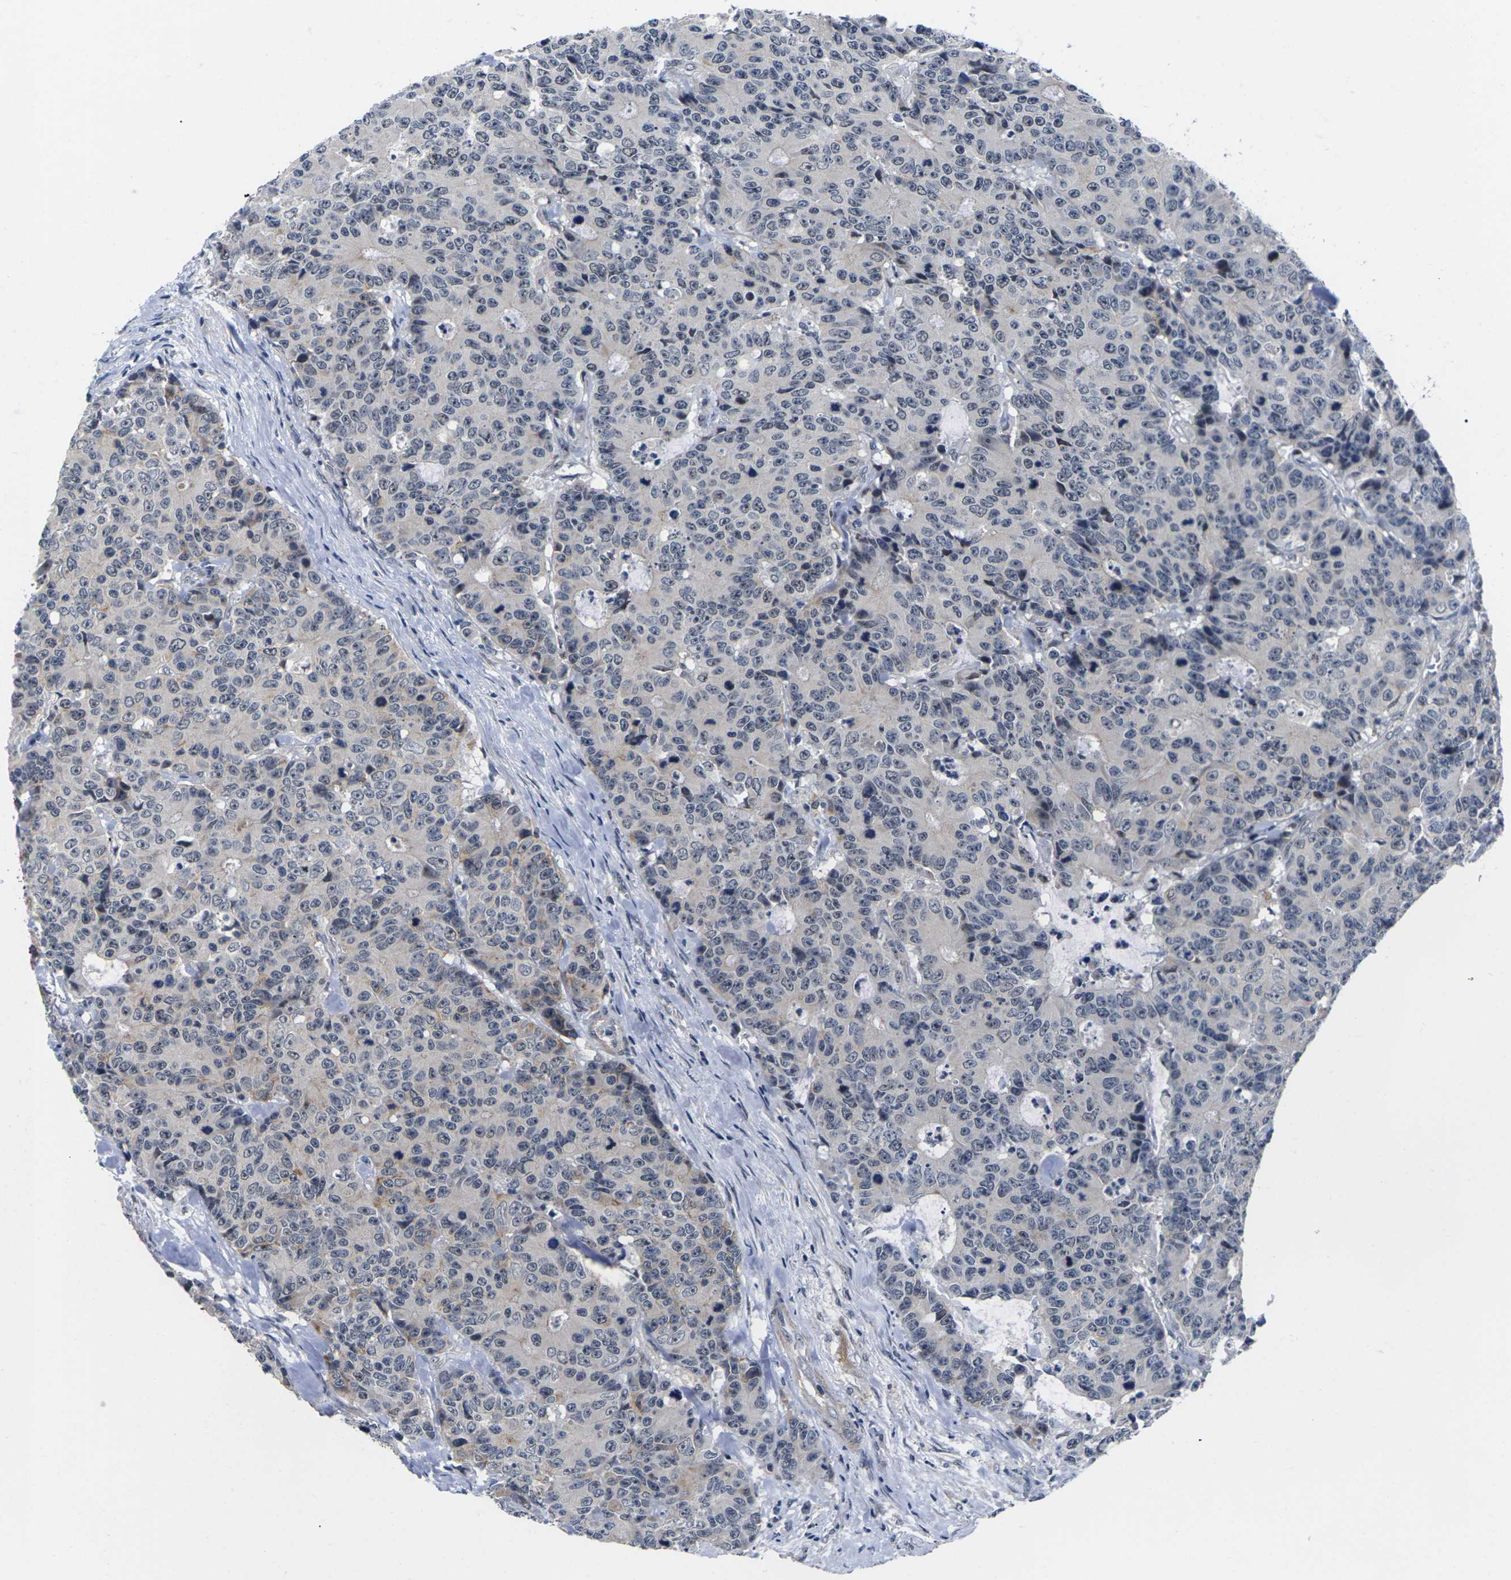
{"staining": {"intensity": "weak", "quantity": "<25%", "location": "cytoplasmic/membranous"}, "tissue": "colorectal cancer", "cell_type": "Tumor cells", "image_type": "cancer", "snomed": [{"axis": "morphology", "description": "Adenocarcinoma, NOS"}, {"axis": "topography", "description": "Colon"}], "caption": "Tumor cells are negative for brown protein staining in colorectal adenocarcinoma.", "gene": "ST6GAL2", "patient": {"sex": "female", "age": 86}}